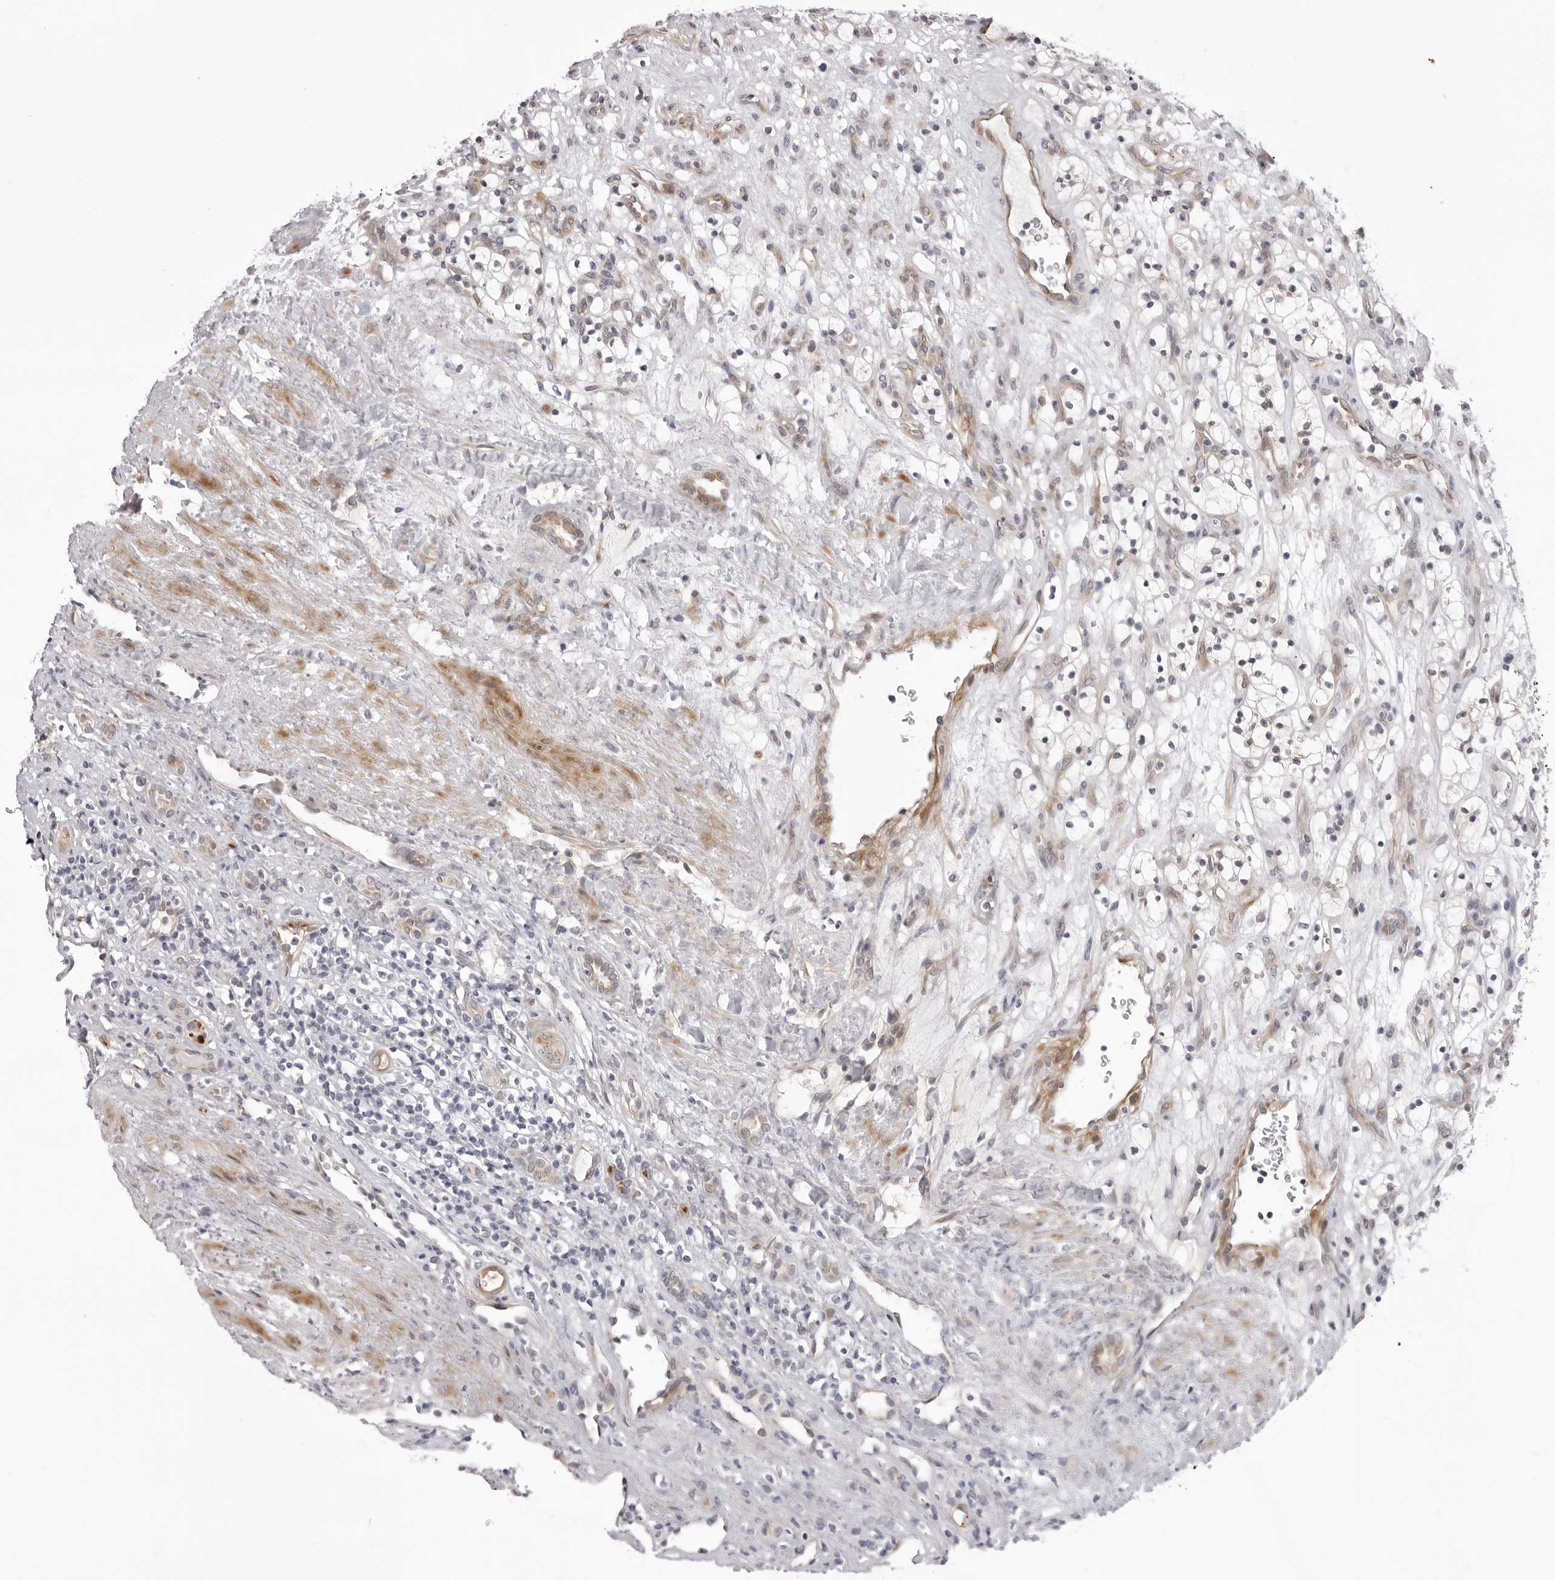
{"staining": {"intensity": "negative", "quantity": "none", "location": "none"}, "tissue": "renal cancer", "cell_type": "Tumor cells", "image_type": "cancer", "snomed": [{"axis": "morphology", "description": "Adenocarcinoma, NOS"}, {"axis": "topography", "description": "Kidney"}], "caption": "A micrograph of human renal cancer is negative for staining in tumor cells.", "gene": "SUGCT", "patient": {"sex": "female", "age": 57}}